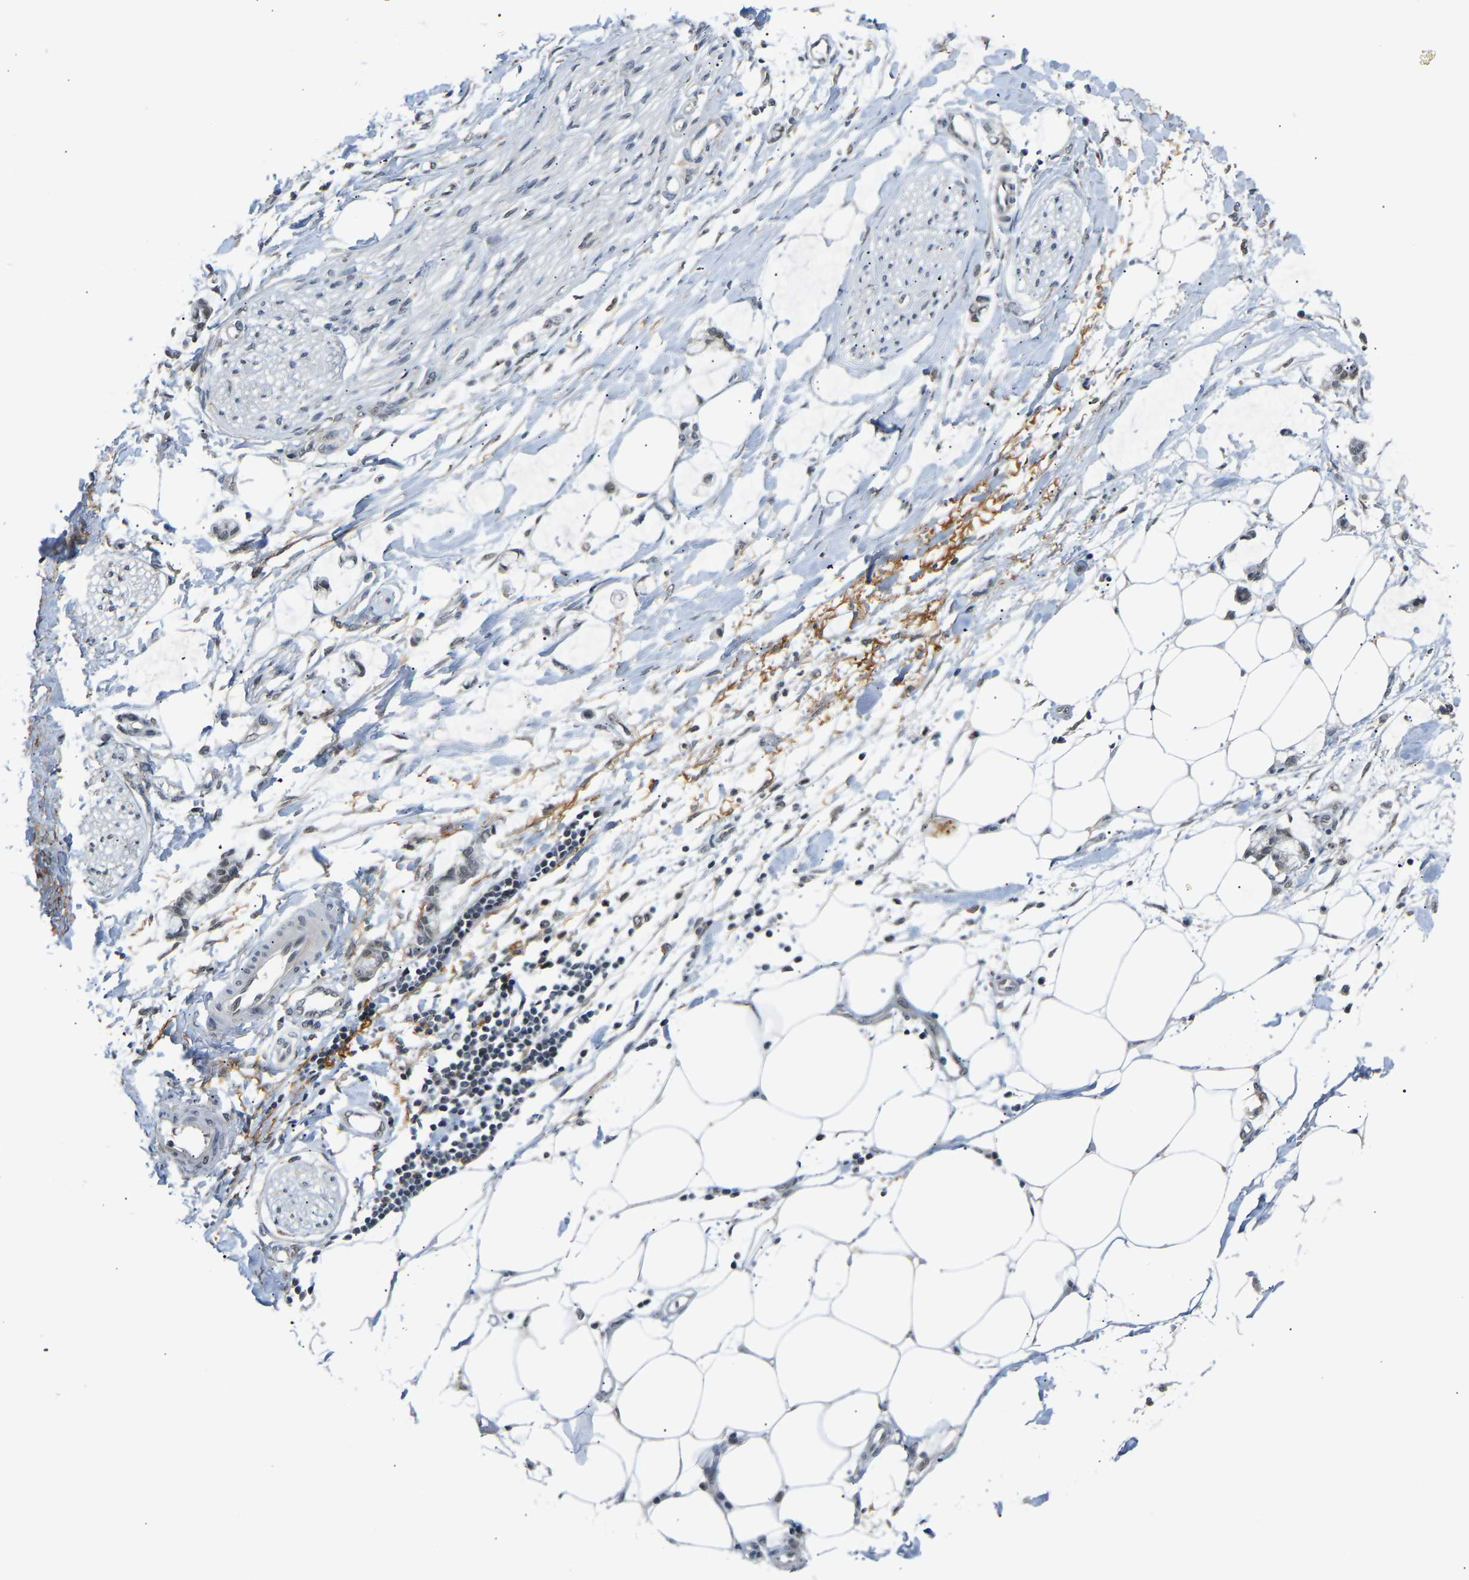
{"staining": {"intensity": "negative", "quantity": "none", "location": "none"}, "tissue": "adipose tissue", "cell_type": "Adipocytes", "image_type": "normal", "snomed": [{"axis": "morphology", "description": "Normal tissue, NOS"}, {"axis": "morphology", "description": "Adenocarcinoma, NOS"}, {"axis": "topography", "description": "Colon"}, {"axis": "topography", "description": "Peripheral nerve tissue"}], "caption": "Immunohistochemical staining of normal adipose tissue exhibits no significant positivity in adipocytes. (Brightfield microscopy of DAB (3,3'-diaminobenzidine) immunohistochemistry (IHC) at high magnification).", "gene": "RBM15", "patient": {"sex": "male", "age": 14}}